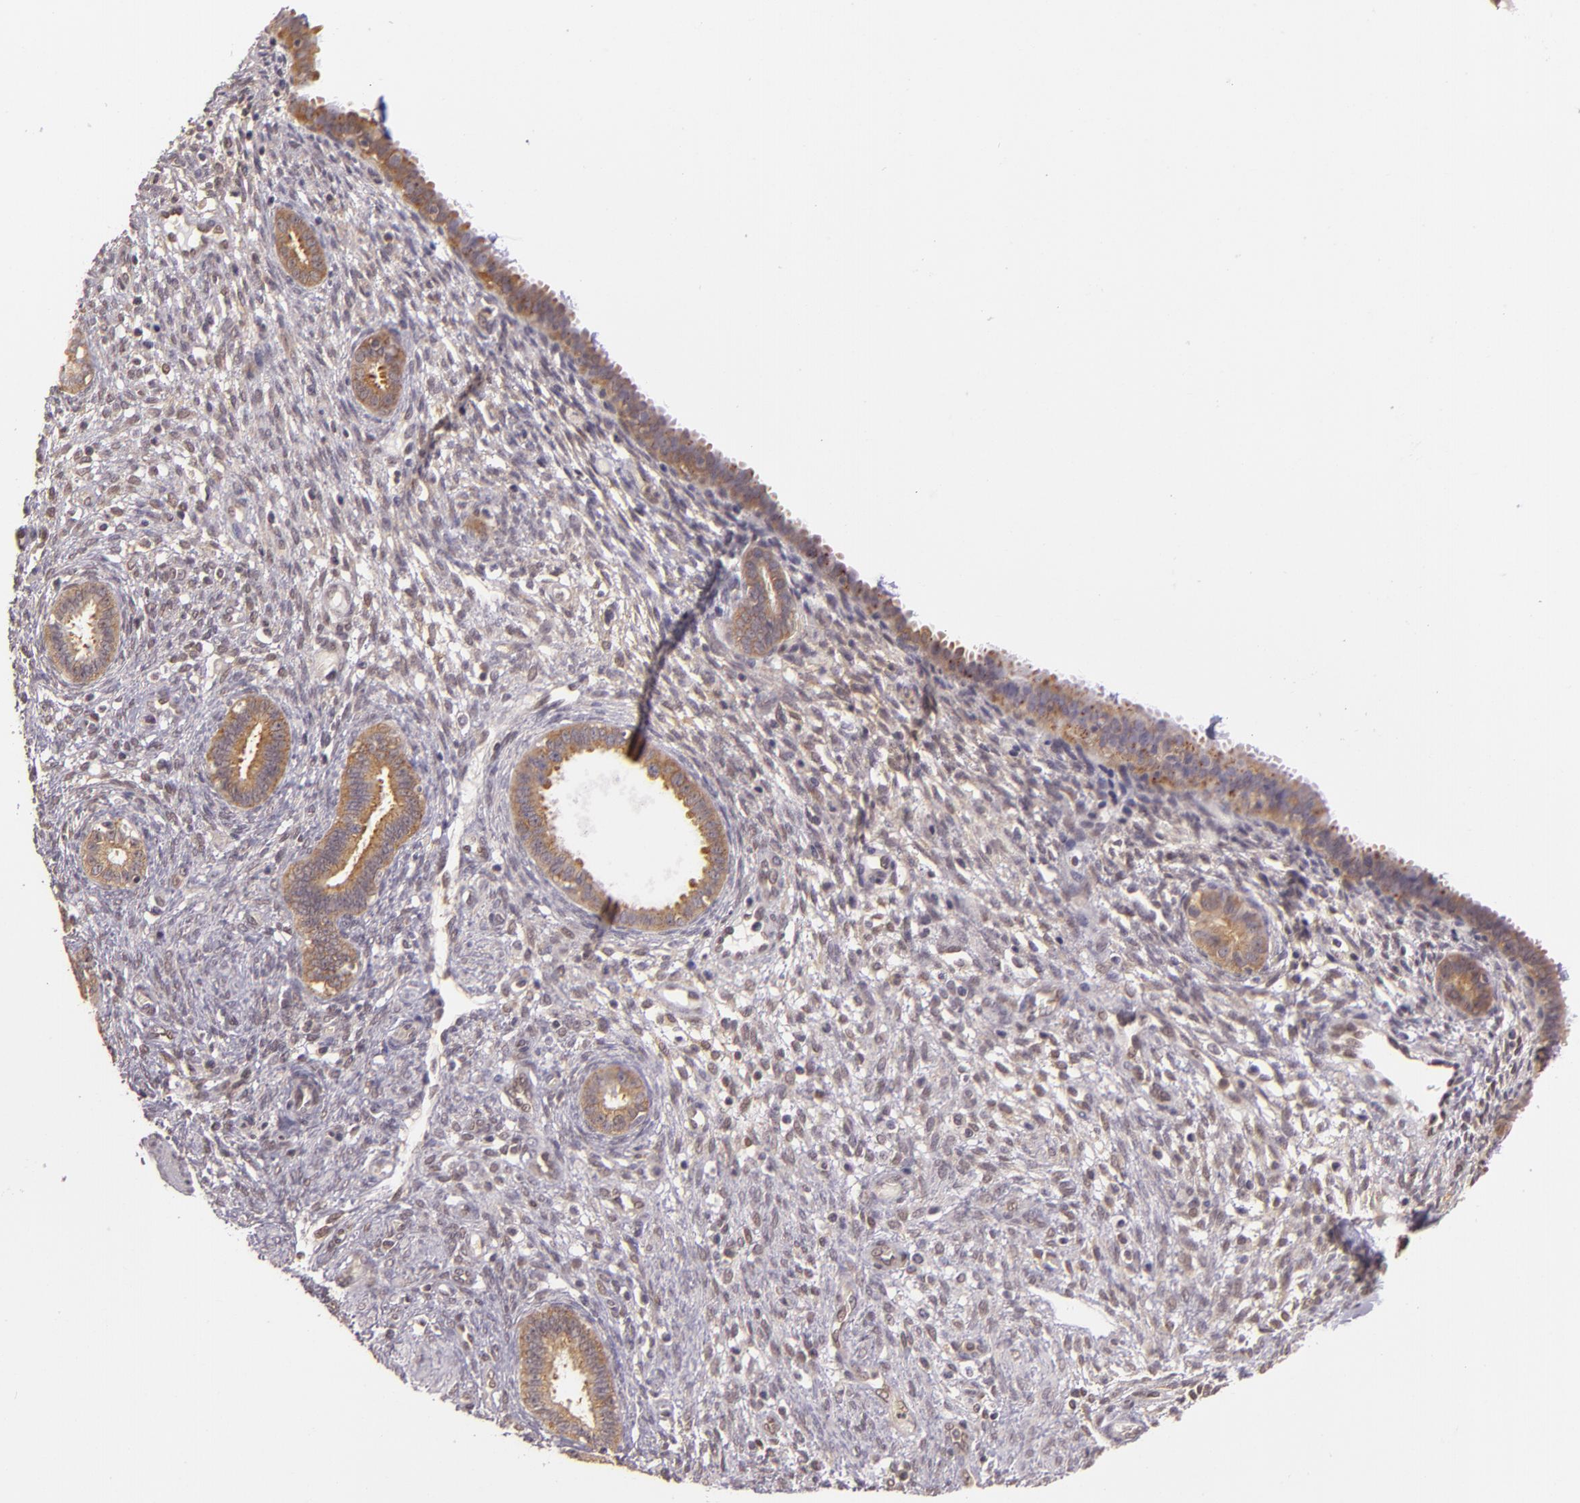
{"staining": {"intensity": "moderate", "quantity": "25%-75%", "location": "nuclear"}, "tissue": "endometrium", "cell_type": "Cells in endometrial stroma", "image_type": "normal", "snomed": [{"axis": "morphology", "description": "Normal tissue, NOS"}, {"axis": "topography", "description": "Endometrium"}], "caption": "Endometrium stained with DAB (3,3'-diaminobenzidine) immunohistochemistry (IHC) shows medium levels of moderate nuclear expression in approximately 25%-75% of cells in endometrial stroma. The protein is shown in brown color, while the nuclei are stained blue.", "gene": "ENSG00000290315", "patient": {"sex": "female", "age": 72}}